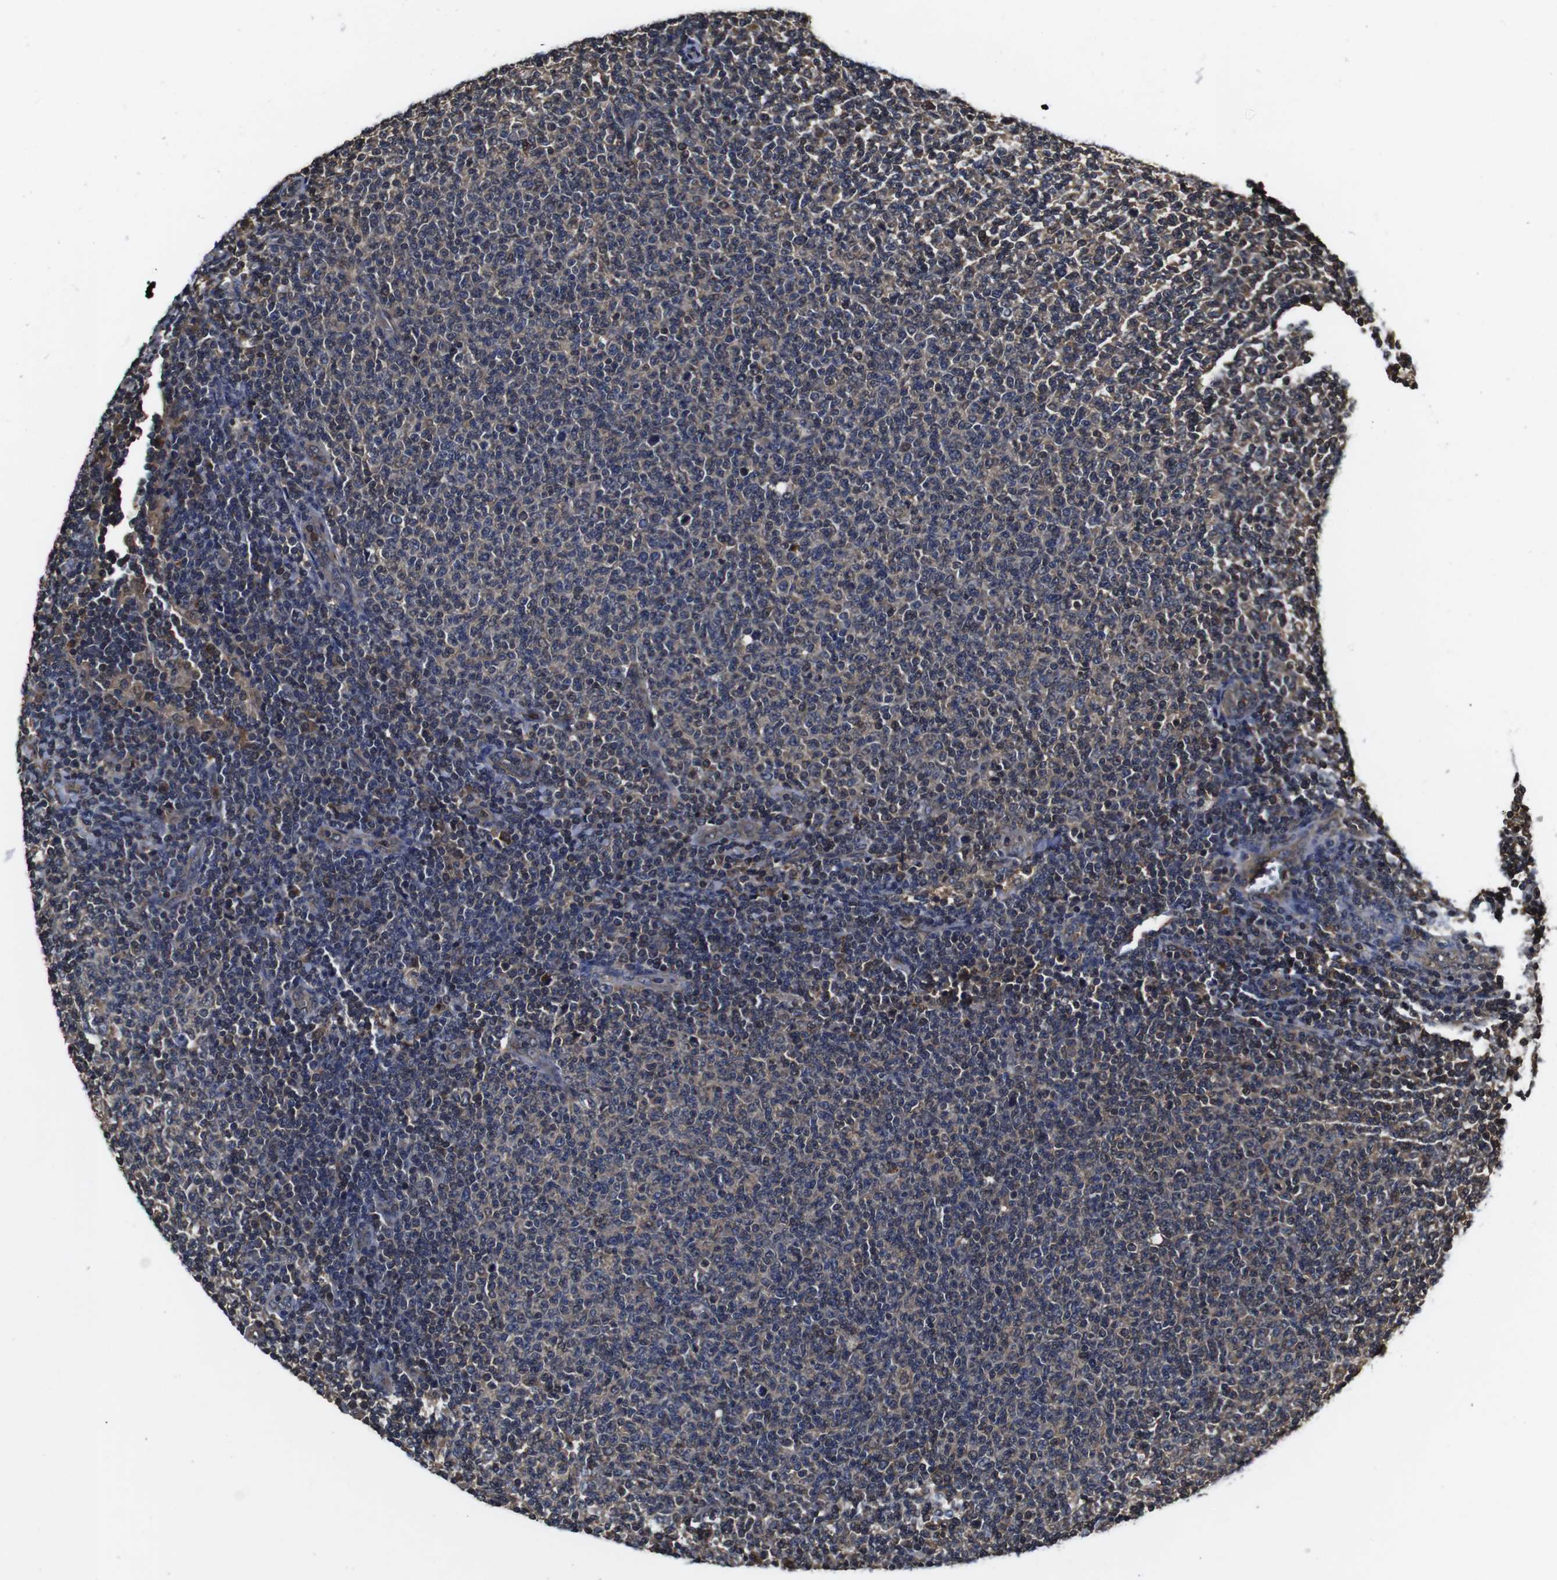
{"staining": {"intensity": "weak", "quantity": "<25%", "location": "cytoplasmic/membranous"}, "tissue": "lymphoma", "cell_type": "Tumor cells", "image_type": "cancer", "snomed": [{"axis": "morphology", "description": "Malignant lymphoma, non-Hodgkin's type, Low grade"}, {"axis": "topography", "description": "Lymph node"}], "caption": "Immunohistochemistry histopathology image of neoplastic tissue: malignant lymphoma, non-Hodgkin's type (low-grade) stained with DAB (3,3'-diaminobenzidine) demonstrates no significant protein positivity in tumor cells.", "gene": "CXCL11", "patient": {"sex": "male", "age": 66}}